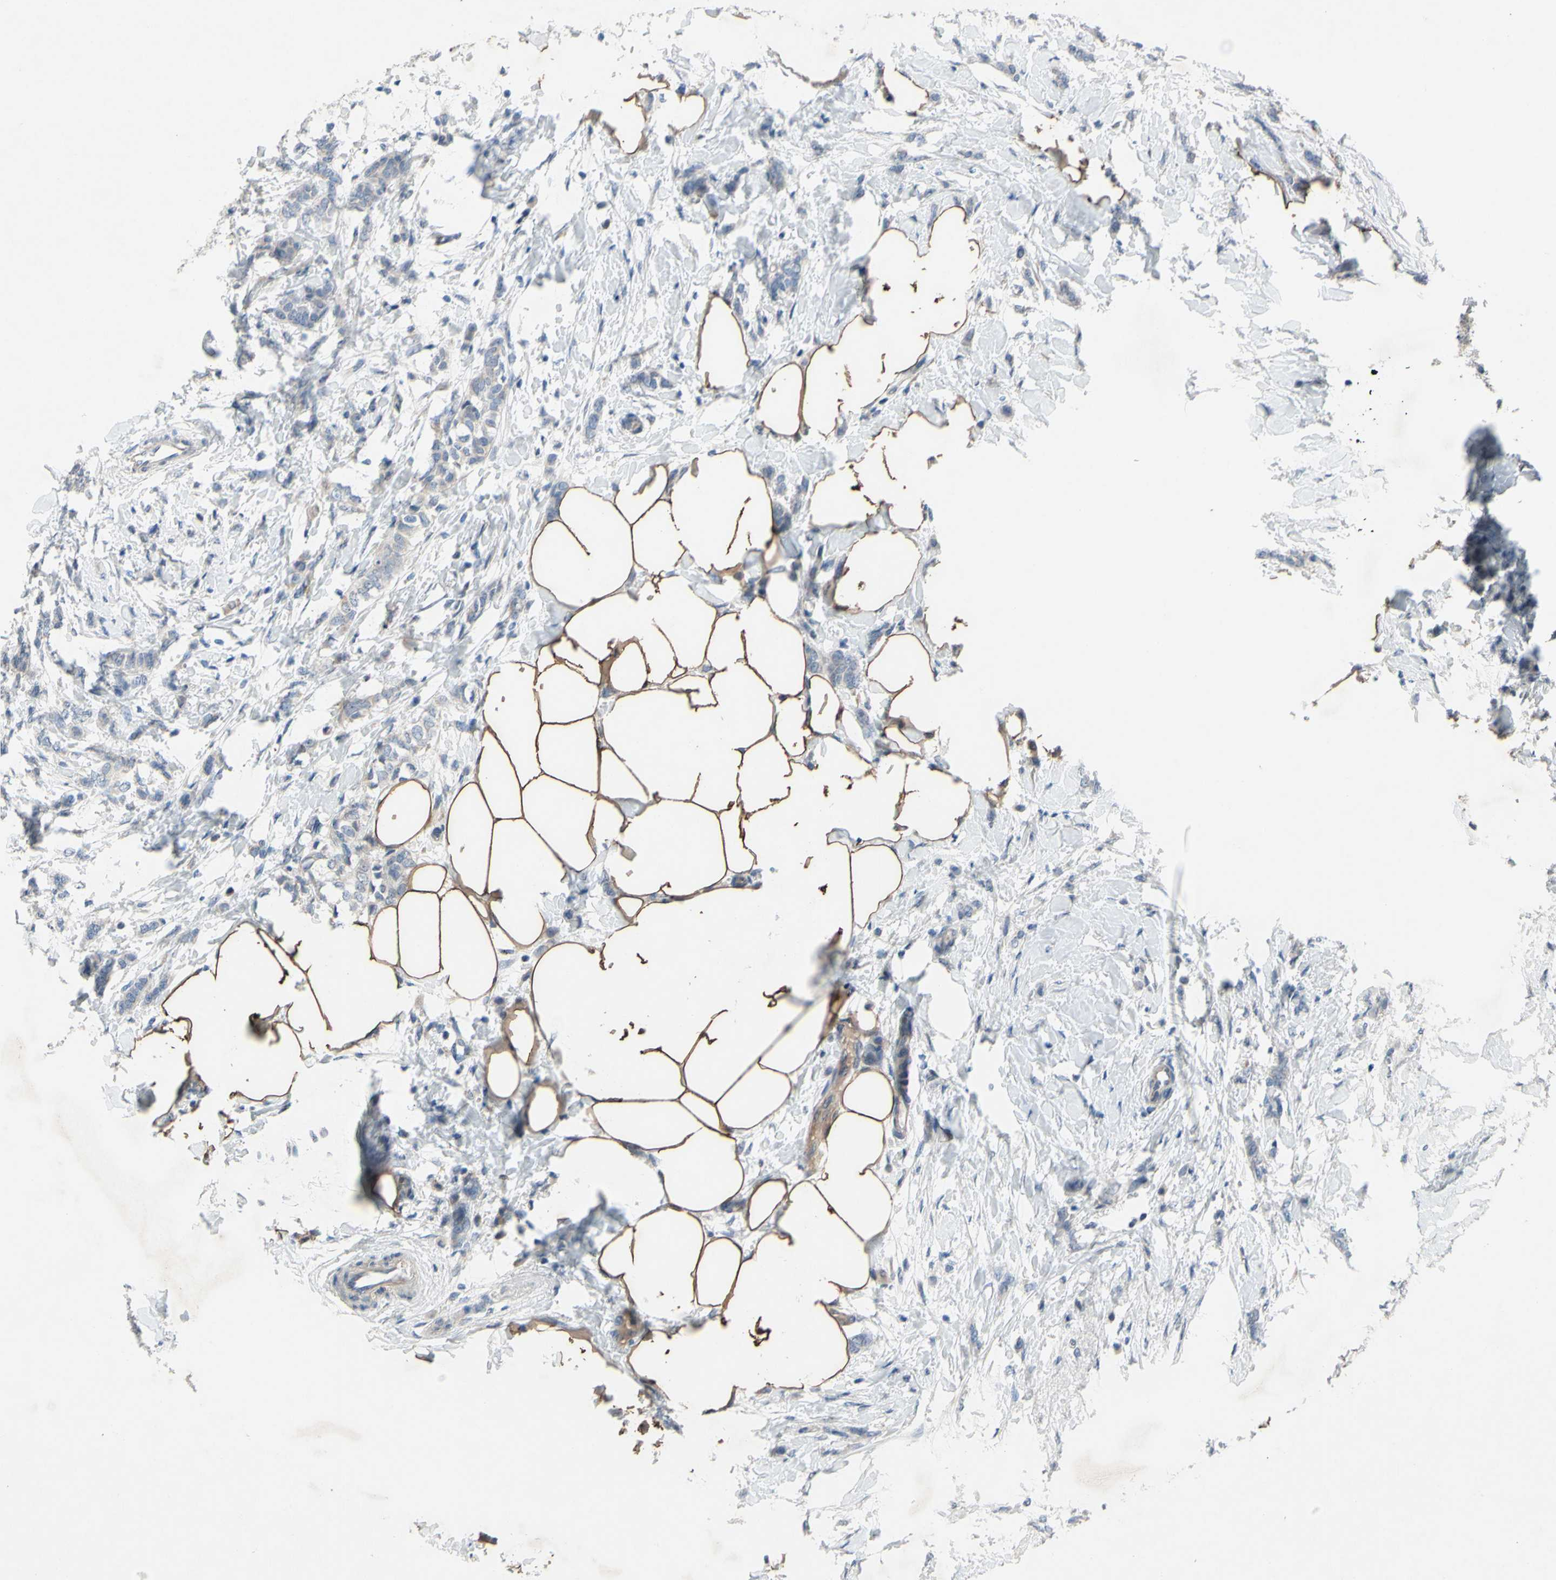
{"staining": {"intensity": "weak", "quantity": ">75%", "location": "cytoplasmic/membranous"}, "tissue": "breast cancer", "cell_type": "Tumor cells", "image_type": "cancer", "snomed": [{"axis": "morphology", "description": "Lobular carcinoma, in situ"}, {"axis": "morphology", "description": "Lobular carcinoma"}, {"axis": "topography", "description": "Breast"}], "caption": "Immunohistochemical staining of human breast cancer (lobular carcinoma in situ) demonstrates low levels of weak cytoplasmic/membranous protein expression in about >75% of tumor cells. Immunohistochemistry stains the protein in brown and the nuclei are stained blue.", "gene": "GRAMD2B", "patient": {"sex": "female", "age": 41}}